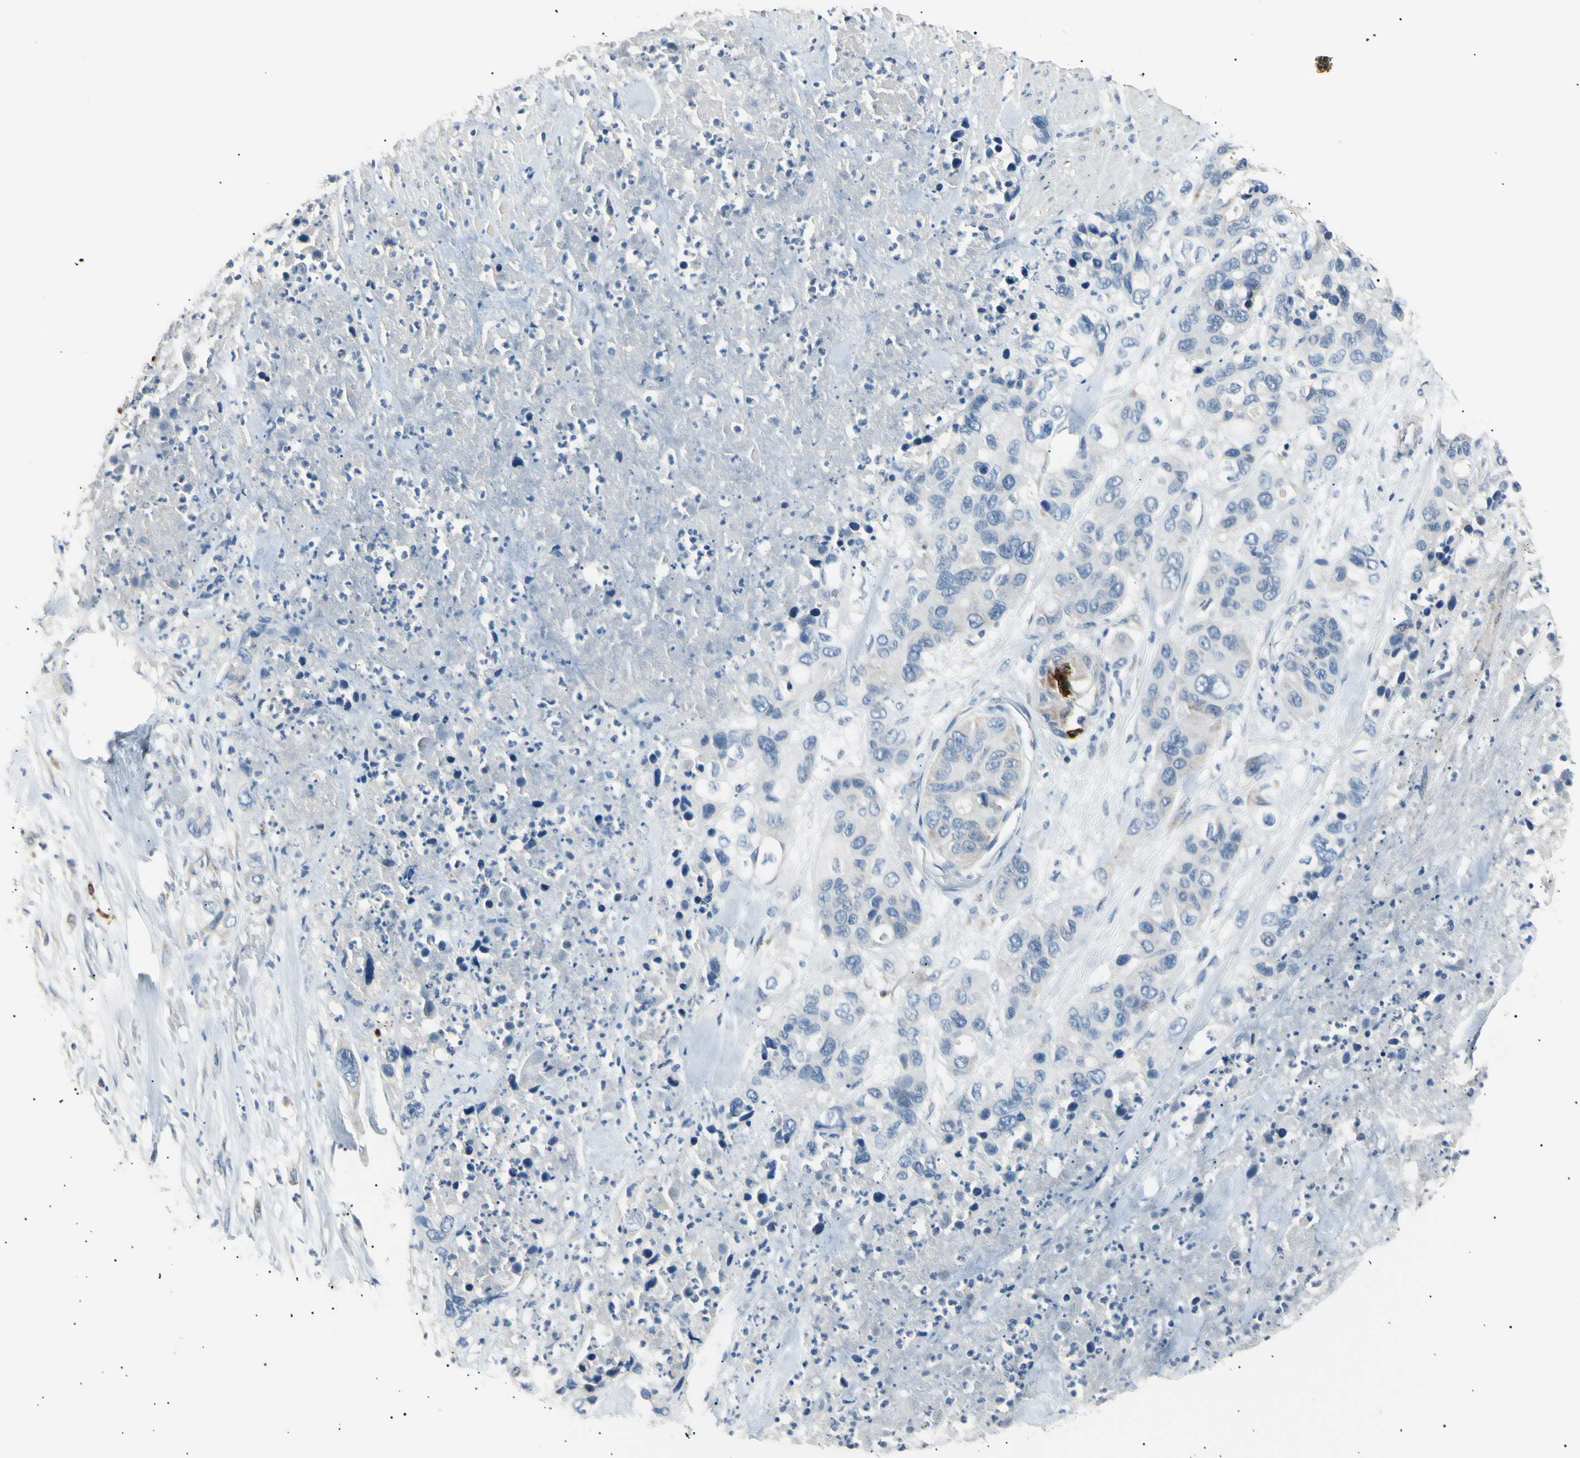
{"staining": {"intensity": "negative", "quantity": "none", "location": "none"}, "tissue": "pancreatic cancer", "cell_type": "Tumor cells", "image_type": "cancer", "snomed": [{"axis": "morphology", "description": "Adenocarcinoma, NOS"}, {"axis": "topography", "description": "Pancreas"}], "caption": "Human adenocarcinoma (pancreatic) stained for a protein using immunohistochemistry (IHC) demonstrates no staining in tumor cells.", "gene": "LDLR", "patient": {"sex": "female", "age": 71}}